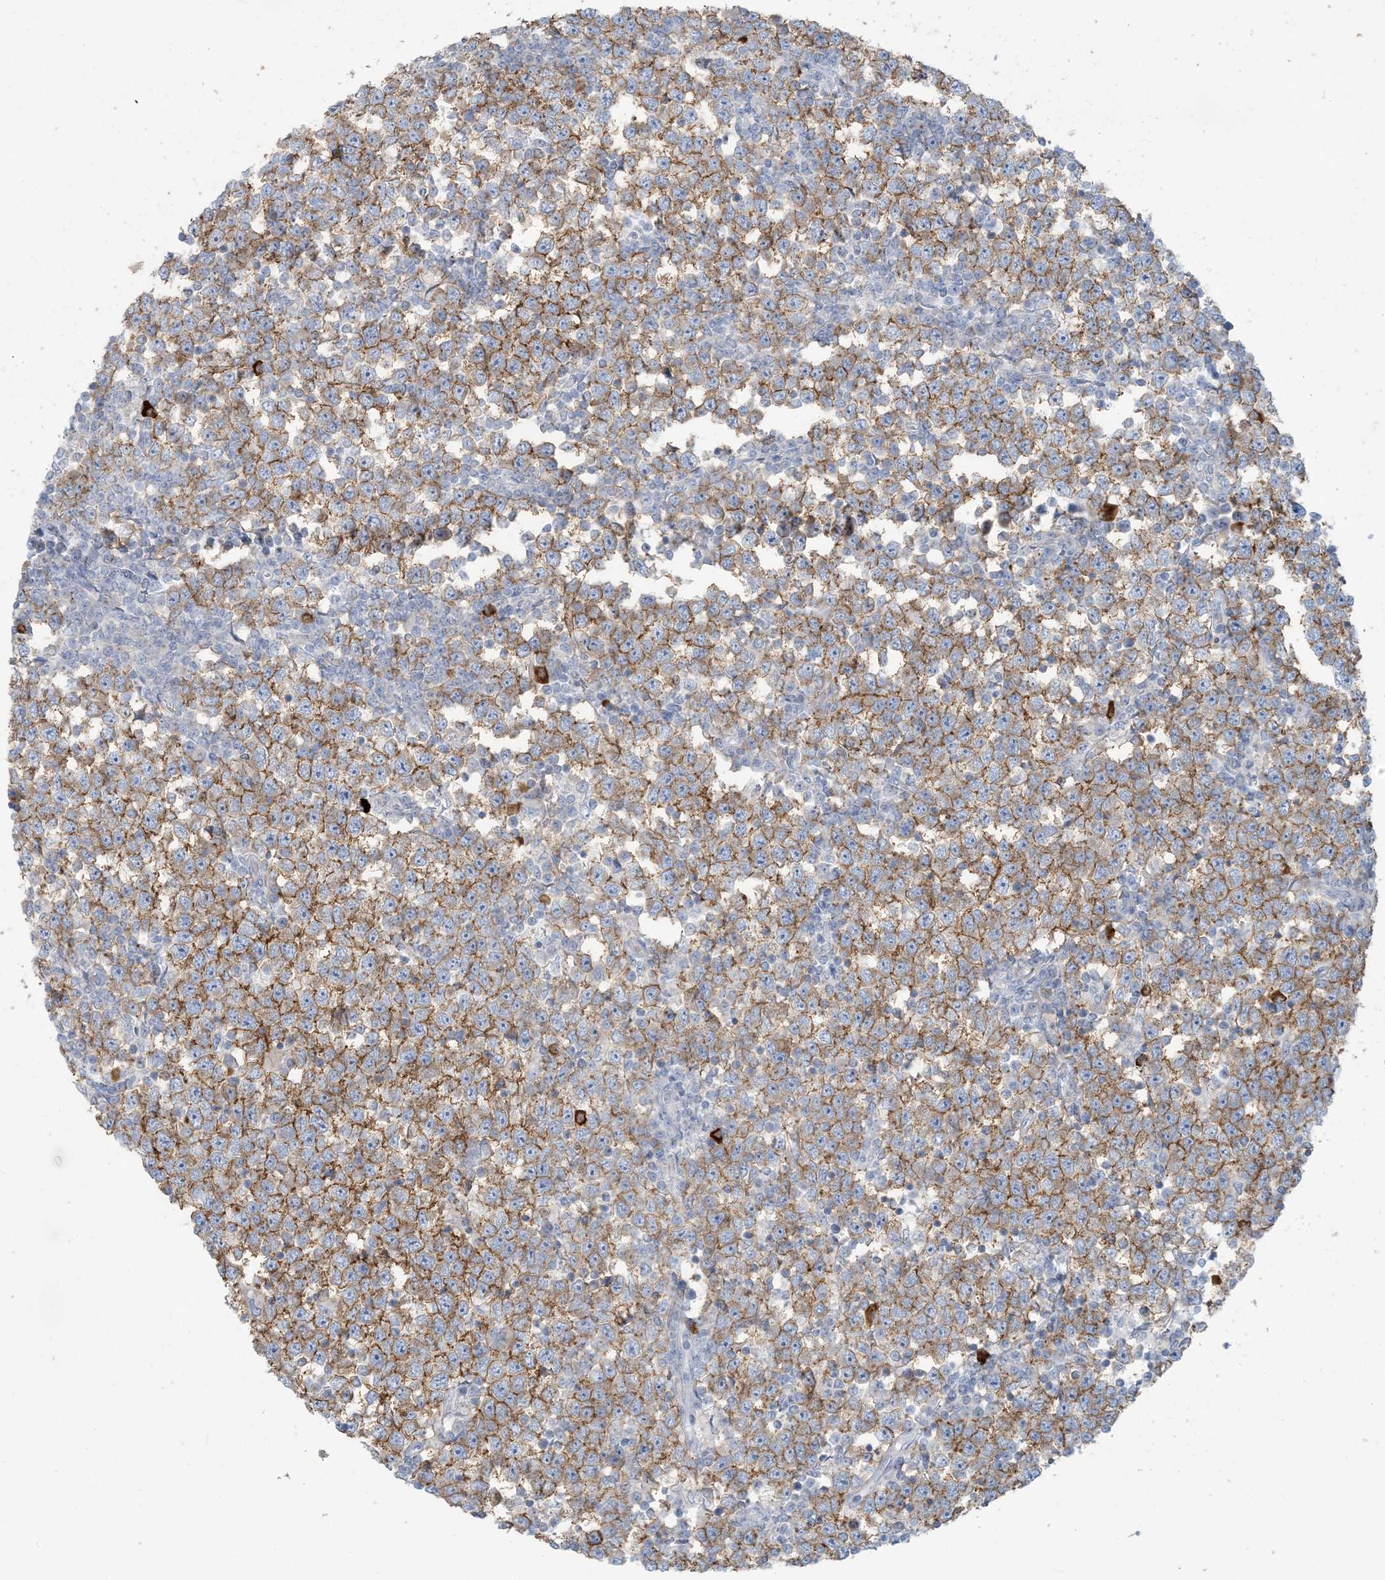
{"staining": {"intensity": "moderate", "quantity": "25%-75%", "location": "cytoplasmic/membranous"}, "tissue": "testis cancer", "cell_type": "Tumor cells", "image_type": "cancer", "snomed": [{"axis": "morphology", "description": "Seminoma, NOS"}, {"axis": "topography", "description": "Testis"}], "caption": "Seminoma (testis) stained with DAB immunohistochemistry (IHC) demonstrates medium levels of moderate cytoplasmic/membranous staining in approximately 25%-75% of tumor cells.", "gene": "SCML1", "patient": {"sex": "male", "age": 65}}